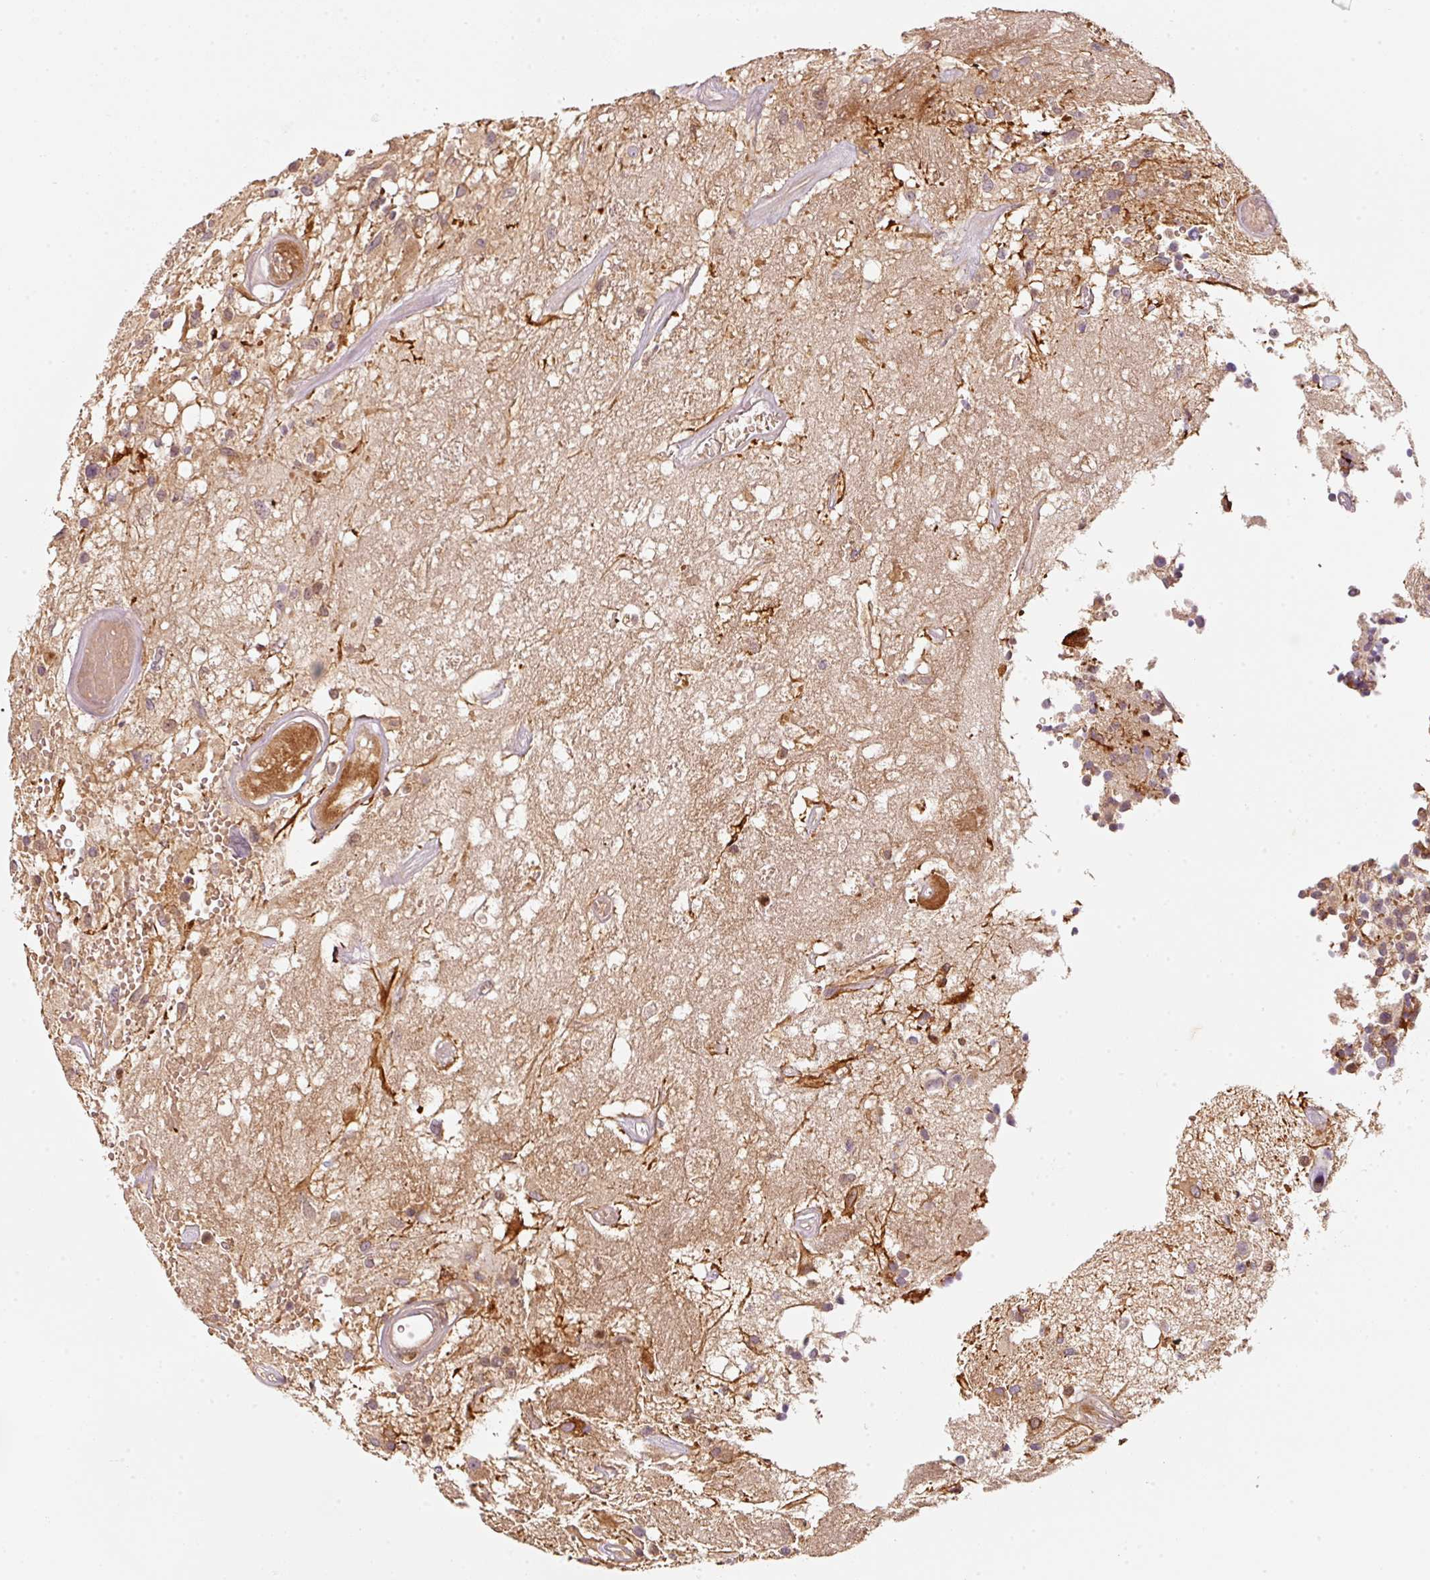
{"staining": {"intensity": "weak", "quantity": ">75%", "location": "cytoplasmic/membranous"}, "tissue": "glioma", "cell_type": "Tumor cells", "image_type": "cancer", "snomed": [{"axis": "morphology", "description": "Glioma, malignant, High grade"}, {"axis": "morphology", "description": "Glioblastoma, NOS"}, {"axis": "topography", "description": "Brain"}], "caption": "Protein analysis of glioblastoma tissue demonstrates weak cytoplasmic/membranous positivity in approximately >75% of tumor cells.", "gene": "RRAS2", "patient": {"sex": "male", "age": 60}}